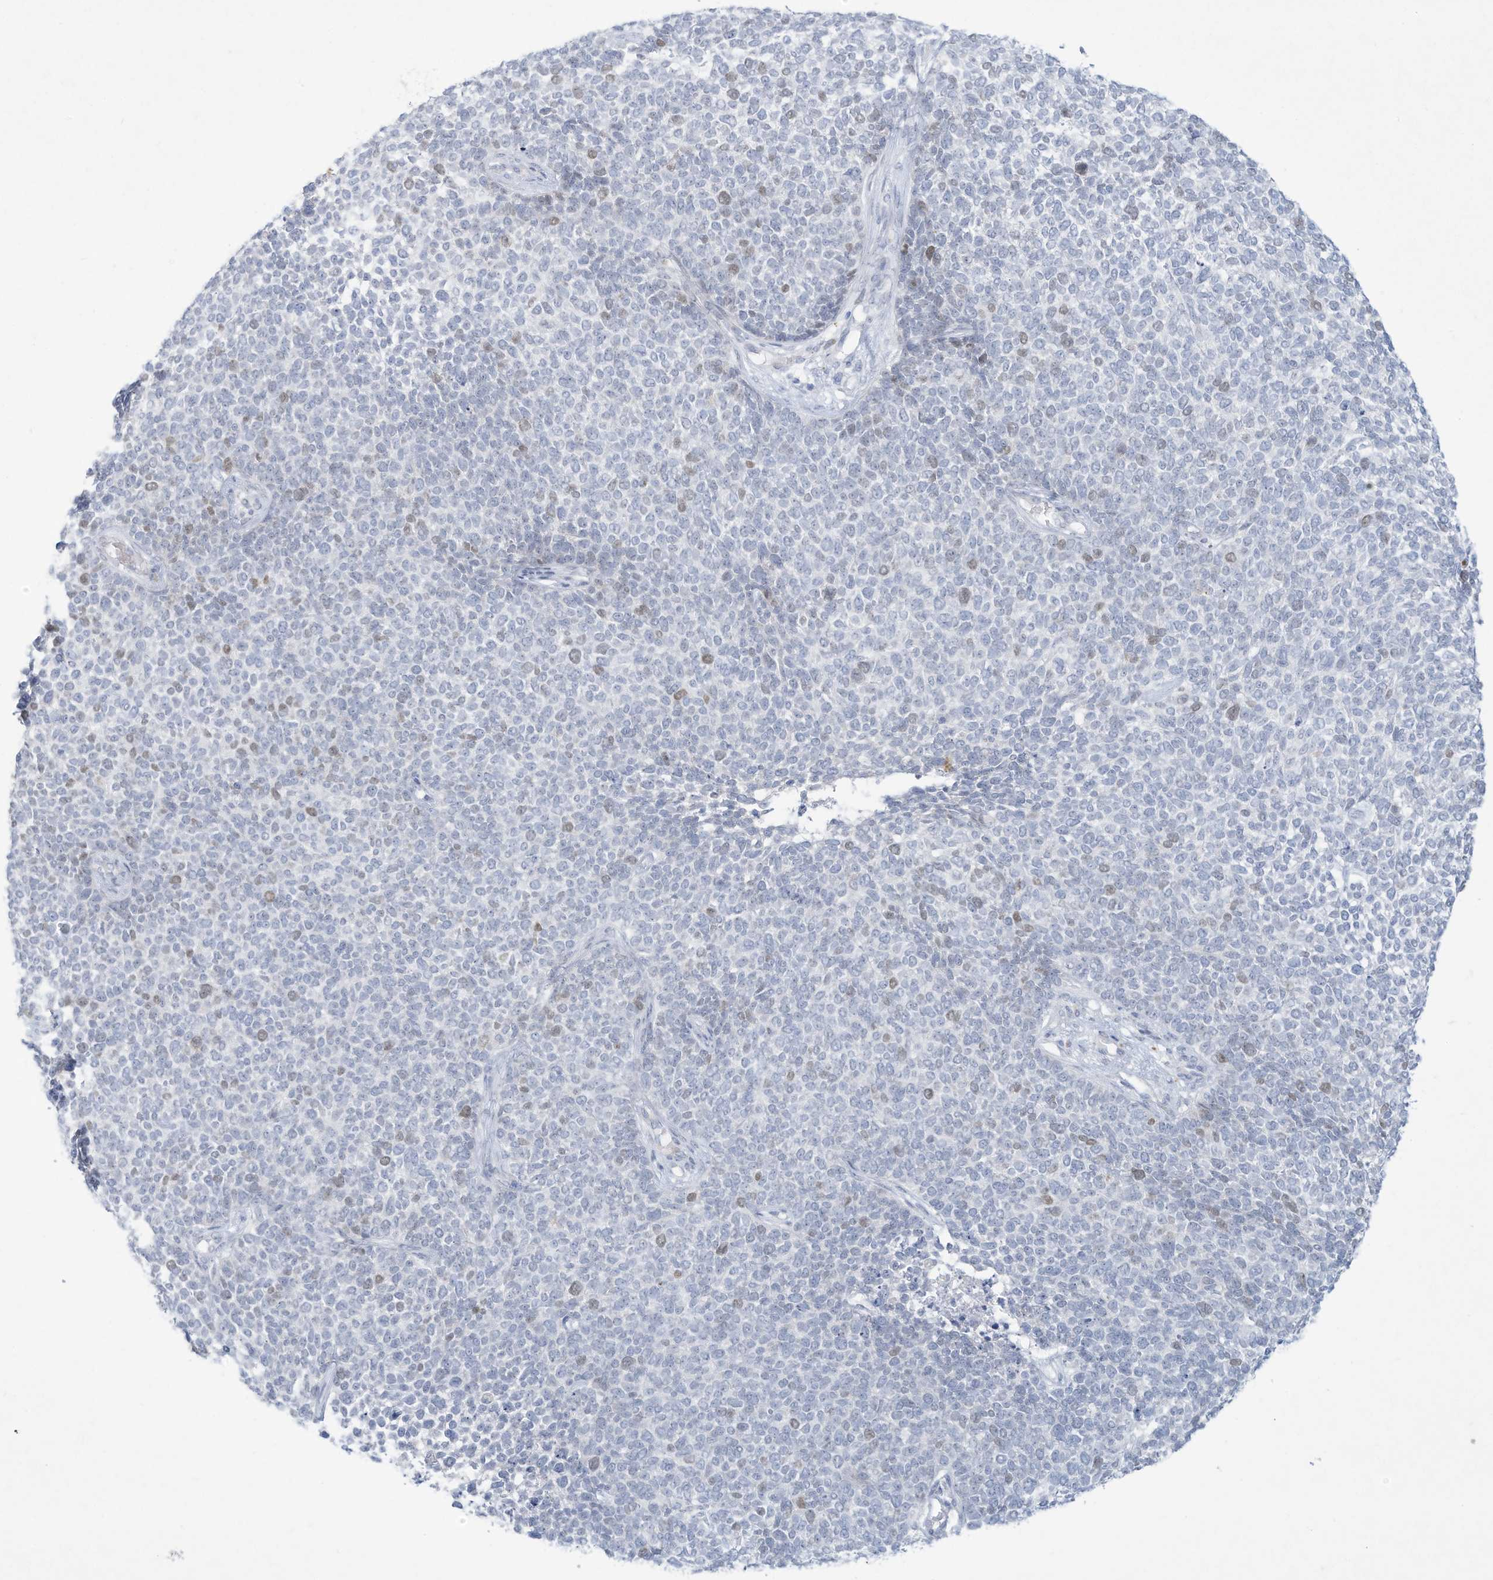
{"staining": {"intensity": "weak", "quantity": "<25%", "location": "nuclear"}, "tissue": "skin cancer", "cell_type": "Tumor cells", "image_type": "cancer", "snomed": [{"axis": "morphology", "description": "Basal cell carcinoma"}, {"axis": "topography", "description": "Skin"}], "caption": "Immunohistochemistry image of human skin cancer stained for a protein (brown), which demonstrates no expression in tumor cells.", "gene": "PAX6", "patient": {"sex": "female", "age": 84}}